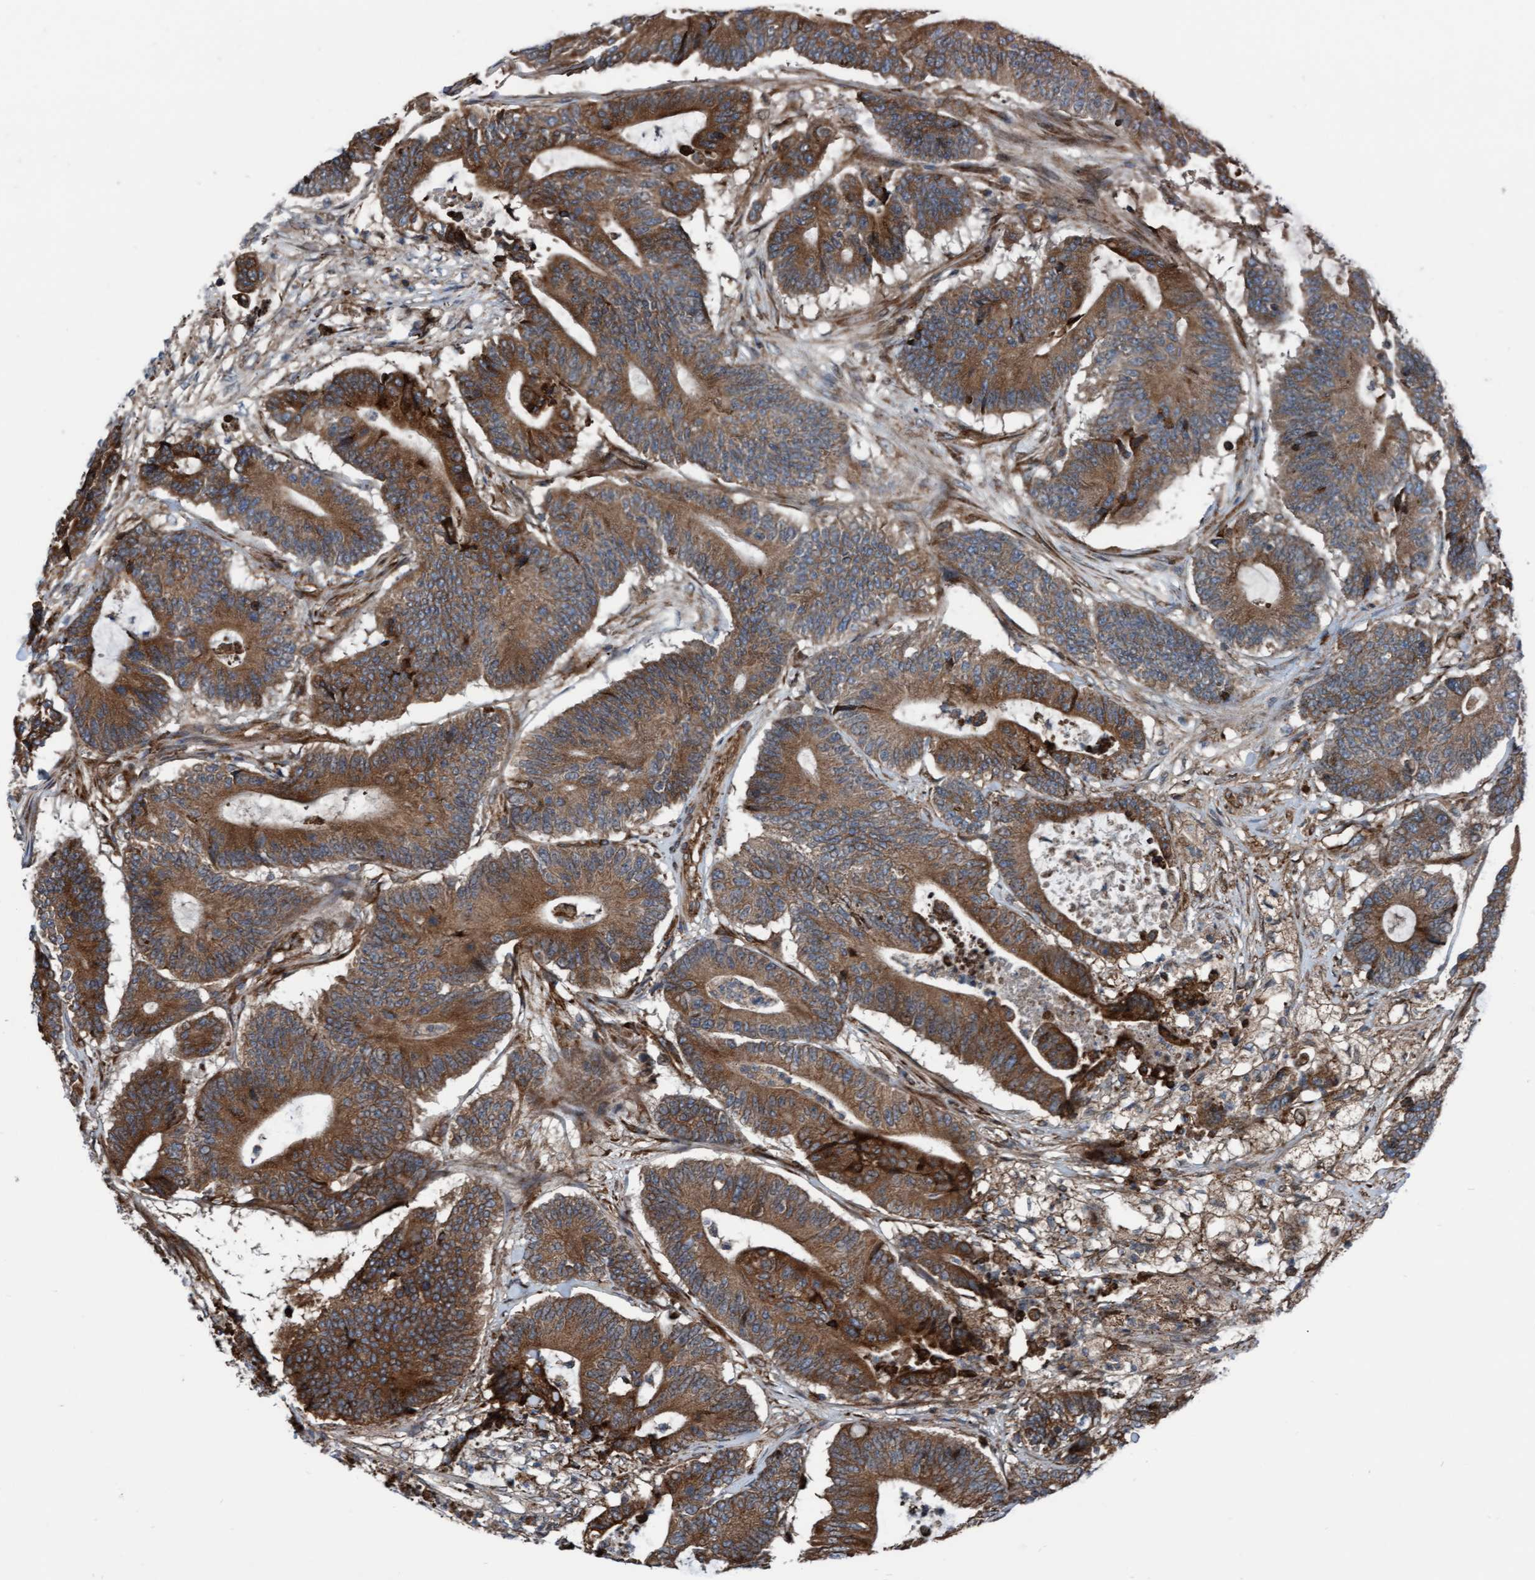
{"staining": {"intensity": "strong", "quantity": ">75%", "location": "cytoplasmic/membranous"}, "tissue": "colorectal cancer", "cell_type": "Tumor cells", "image_type": "cancer", "snomed": [{"axis": "morphology", "description": "Adenocarcinoma, NOS"}, {"axis": "topography", "description": "Colon"}], "caption": "A high-resolution micrograph shows IHC staining of colorectal adenocarcinoma, which displays strong cytoplasmic/membranous expression in about >75% of tumor cells. (DAB (3,3'-diaminobenzidine) IHC with brightfield microscopy, high magnification).", "gene": "RAP1GAP2", "patient": {"sex": "female", "age": 84}}